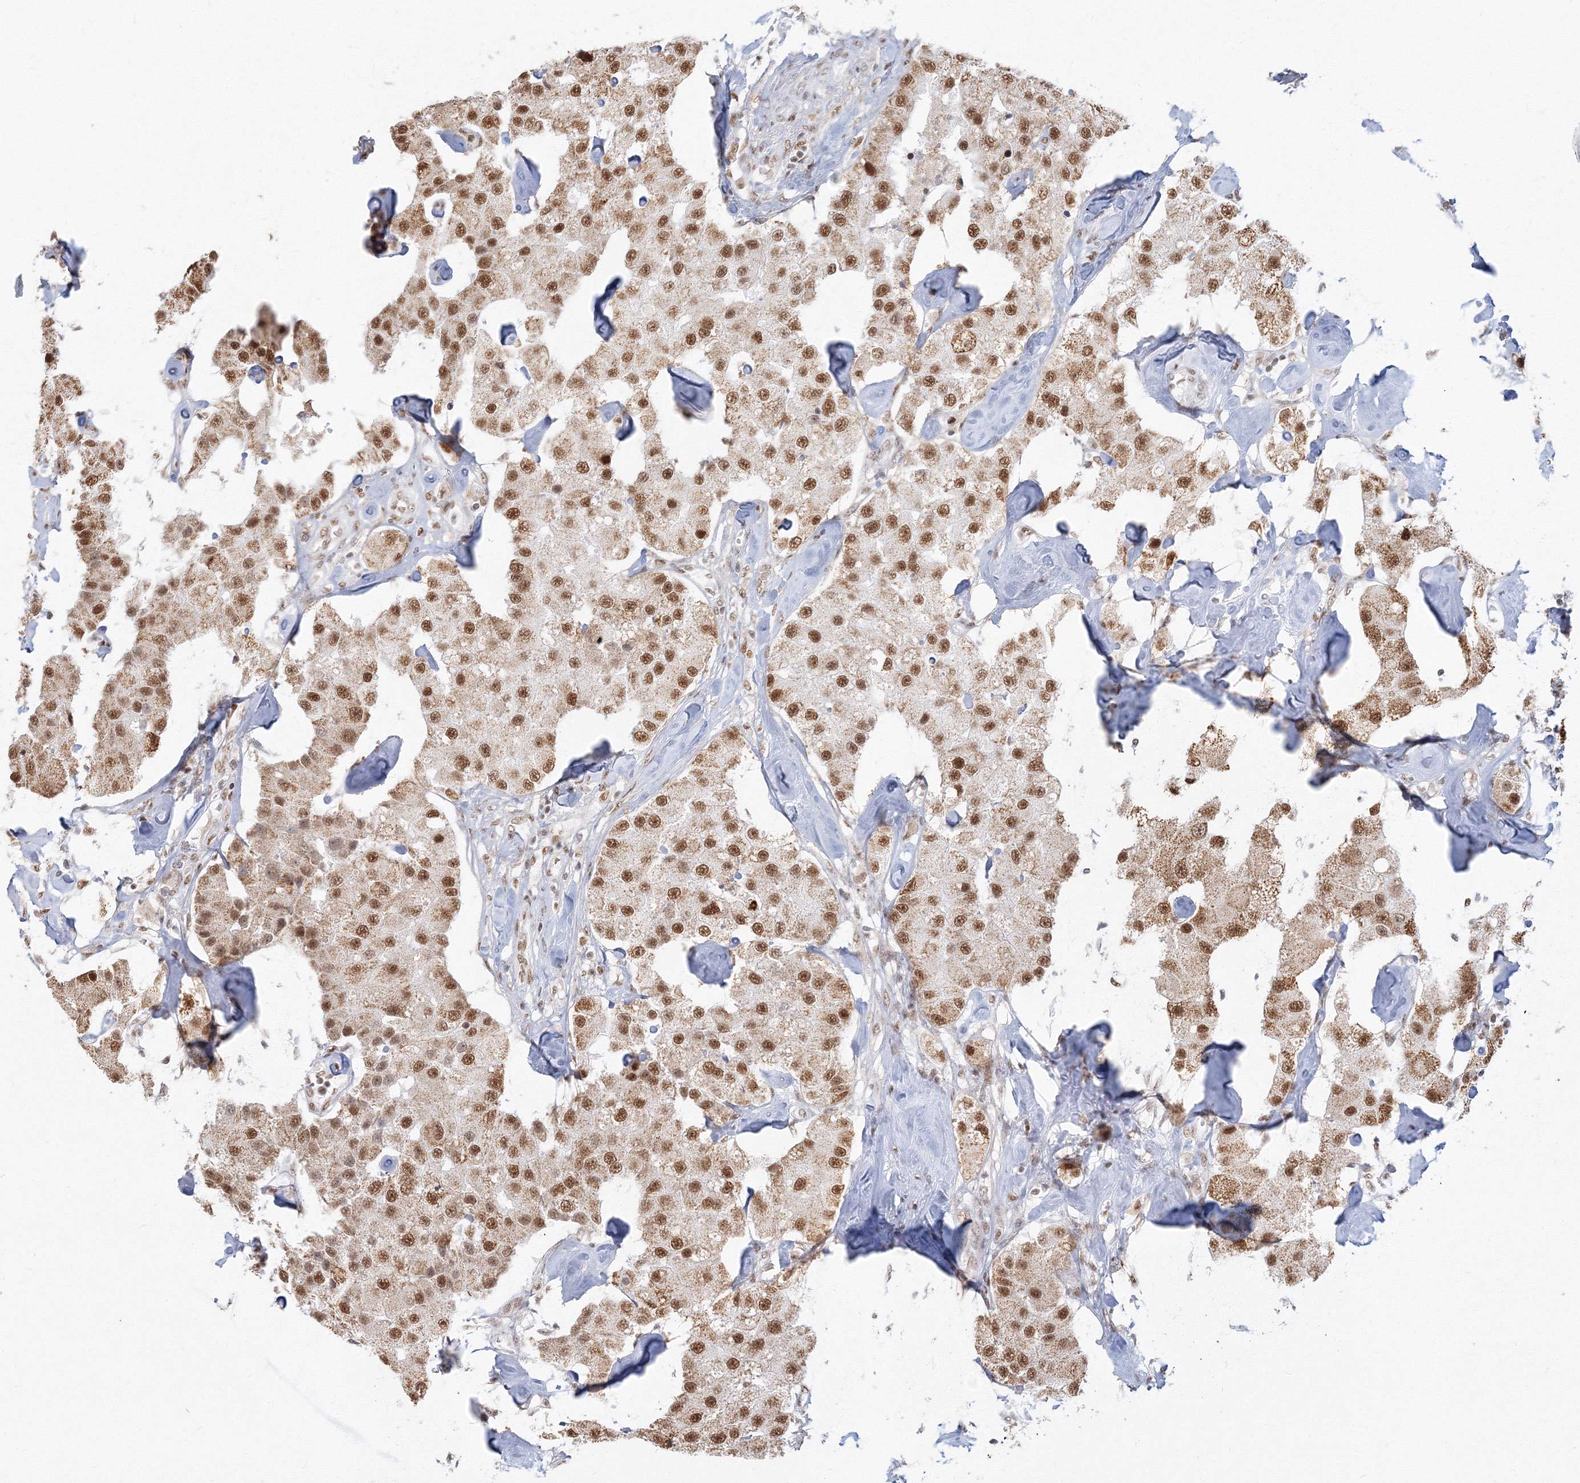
{"staining": {"intensity": "moderate", "quantity": ">75%", "location": "nuclear"}, "tissue": "carcinoid", "cell_type": "Tumor cells", "image_type": "cancer", "snomed": [{"axis": "morphology", "description": "Carcinoid, malignant, NOS"}, {"axis": "topography", "description": "Pancreas"}], "caption": "Tumor cells reveal moderate nuclear expression in approximately >75% of cells in malignant carcinoid.", "gene": "PPP4R2", "patient": {"sex": "male", "age": 41}}